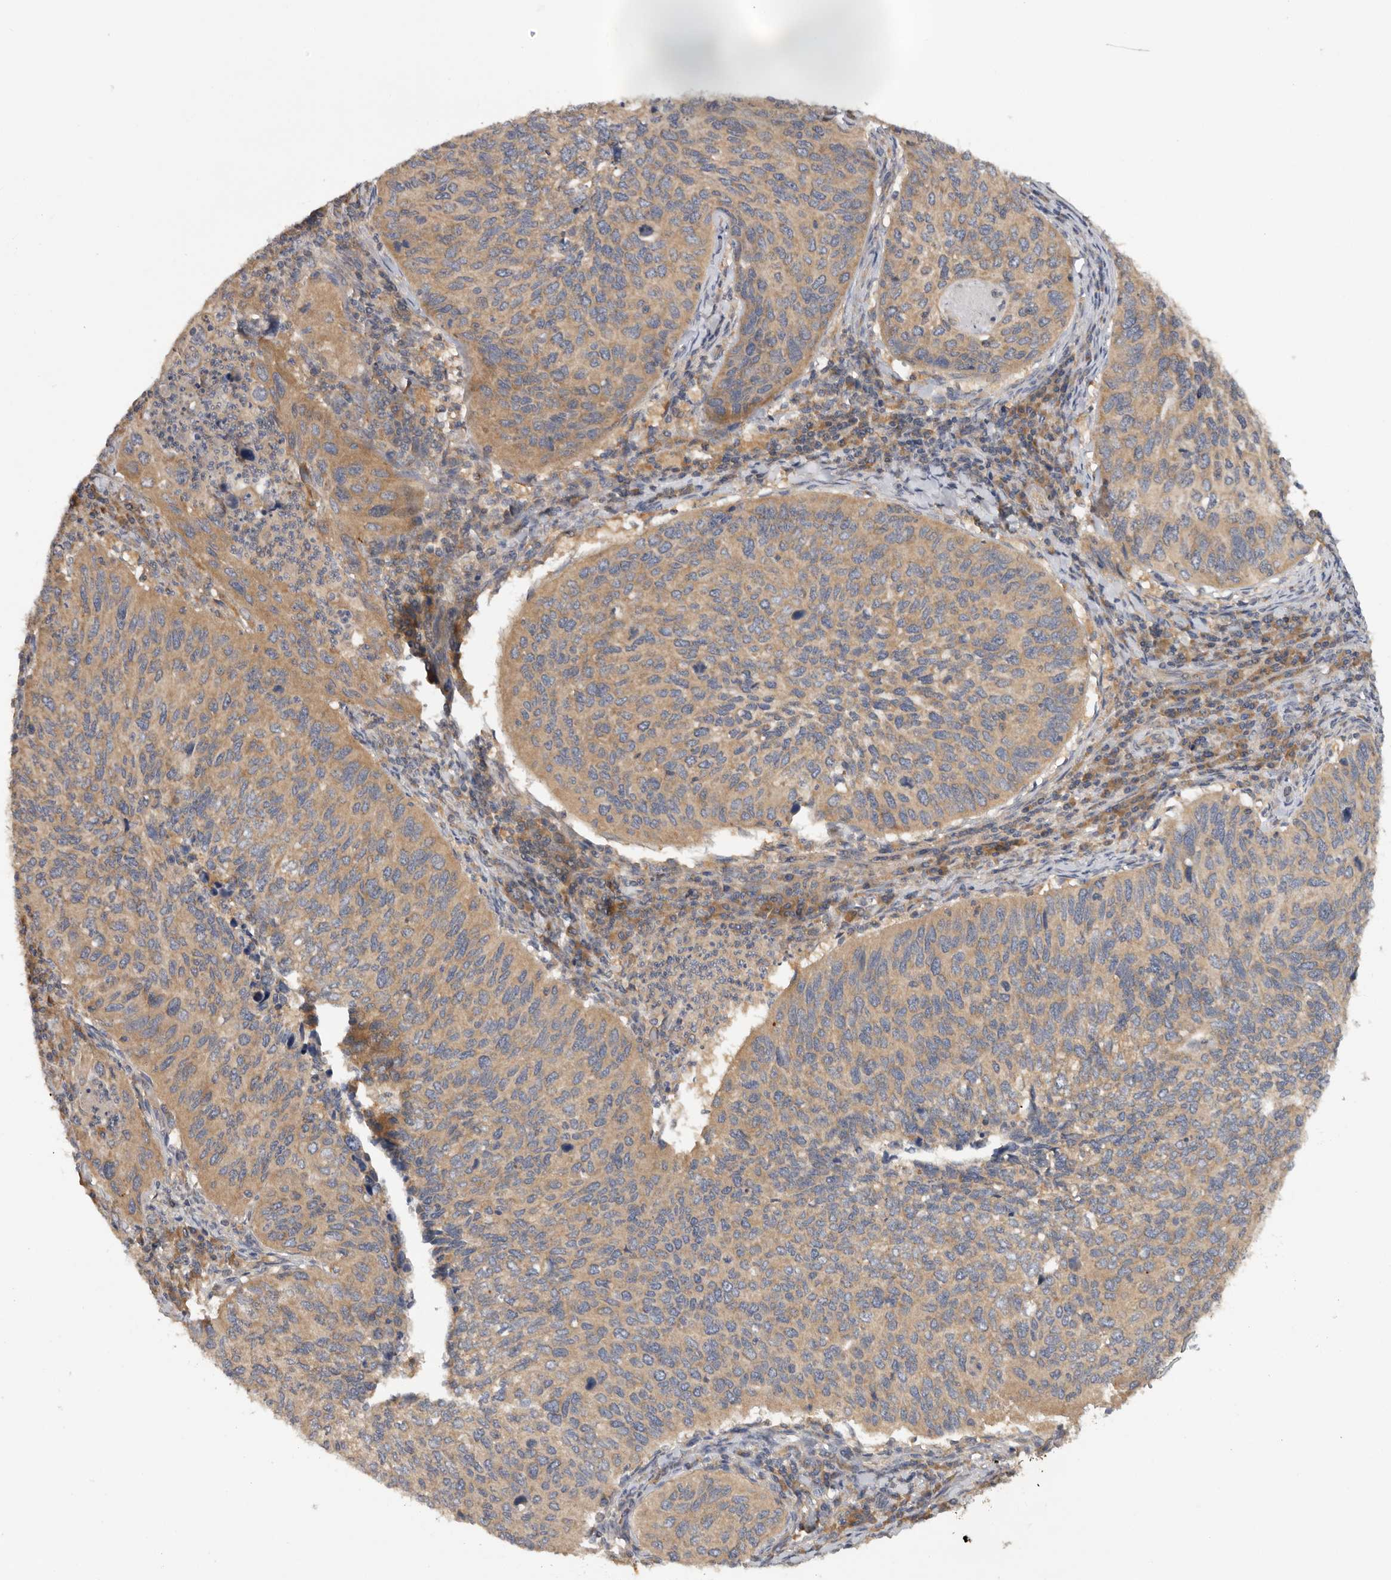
{"staining": {"intensity": "moderate", "quantity": ">75%", "location": "cytoplasmic/membranous"}, "tissue": "cervical cancer", "cell_type": "Tumor cells", "image_type": "cancer", "snomed": [{"axis": "morphology", "description": "Squamous cell carcinoma, NOS"}, {"axis": "topography", "description": "Cervix"}], "caption": "Immunohistochemical staining of human cervical cancer (squamous cell carcinoma) displays moderate cytoplasmic/membranous protein expression in approximately >75% of tumor cells.", "gene": "PPP1R42", "patient": {"sex": "female", "age": 38}}